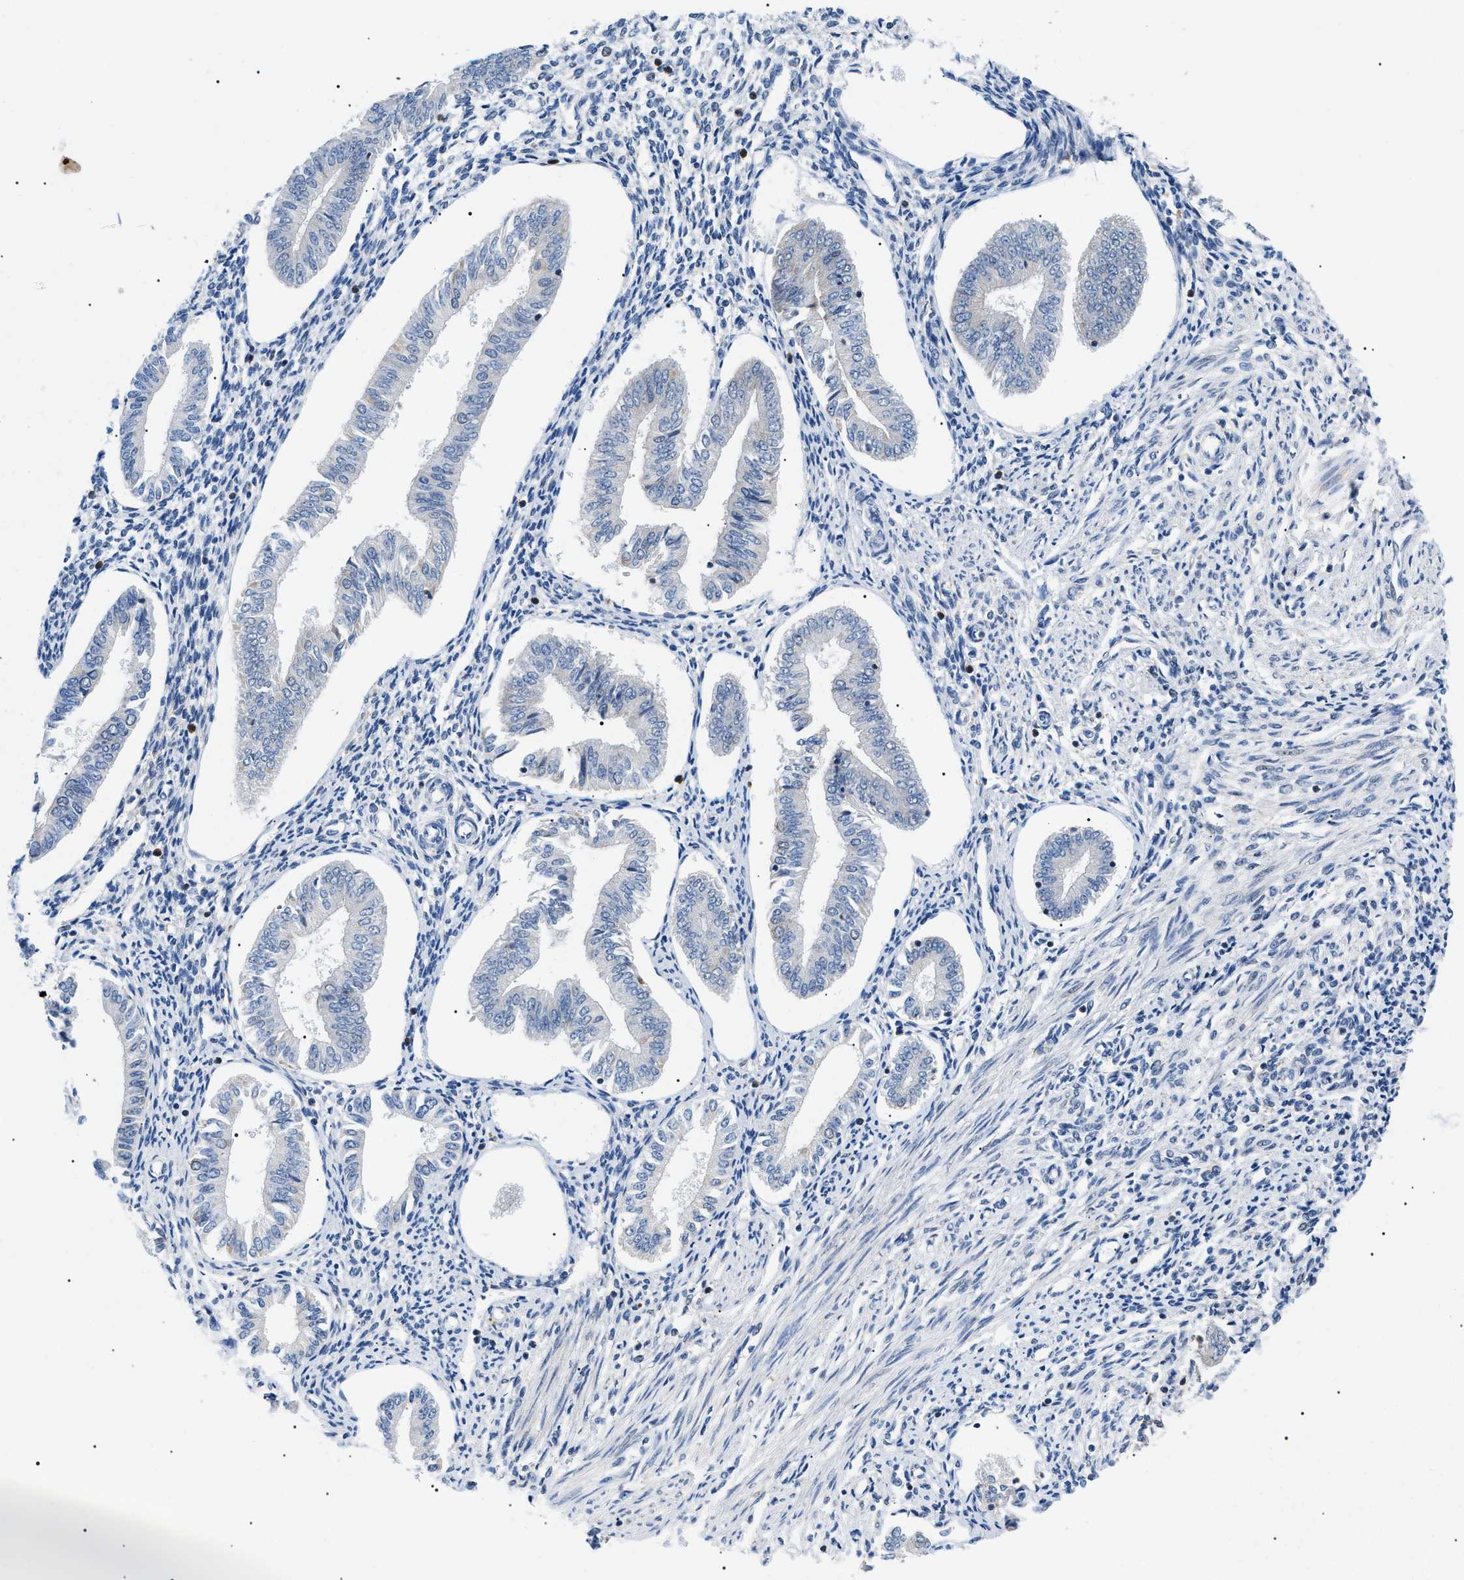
{"staining": {"intensity": "negative", "quantity": "none", "location": "none"}, "tissue": "endometrium", "cell_type": "Cells in endometrial stroma", "image_type": "normal", "snomed": [{"axis": "morphology", "description": "Normal tissue, NOS"}, {"axis": "topography", "description": "Endometrium"}], "caption": "Cells in endometrial stroma show no significant protein staining in normal endometrium.", "gene": "DERL1", "patient": {"sex": "female", "age": 50}}